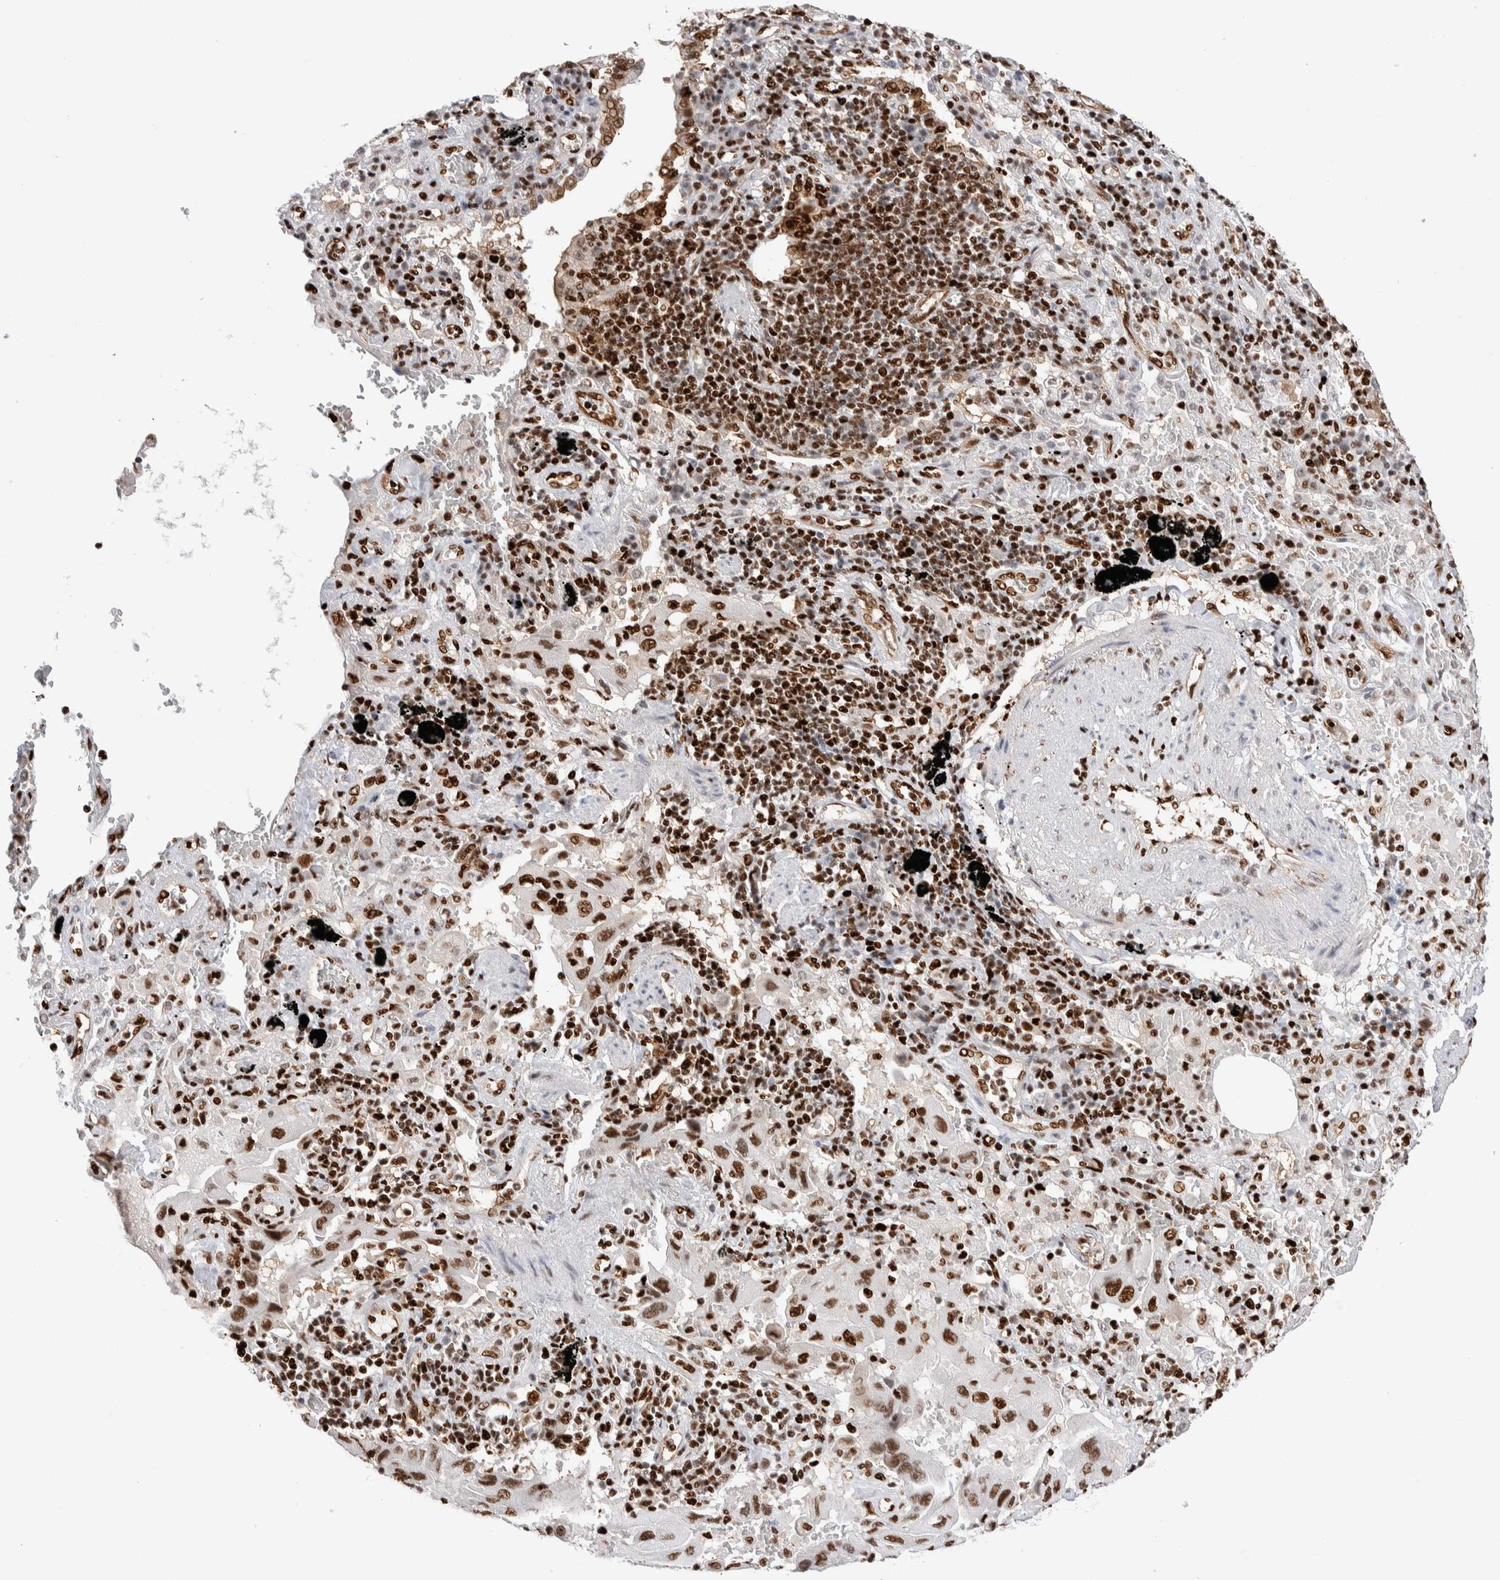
{"staining": {"intensity": "strong", "quantity": ">75%", "location": "nuclear"}, "tissue": "lung cancer", "cell_type": "Tumor cells", "image_type": "cancer", "snomed": [{"axis": "morphology", "description": "Adenocarcinoma, NOS"}, {"axis": "topography", "description": "Lung"}], "caption": "Immunohistochemical staining of lung adenocarcinoma shows high levels of strong nuclear protein positivity in approximately >75% of tumor cells. Nuclei are stained in blue.", "gene": "RNASEK-C17orf49", "patient": {"sex": "female", "age": 65}}